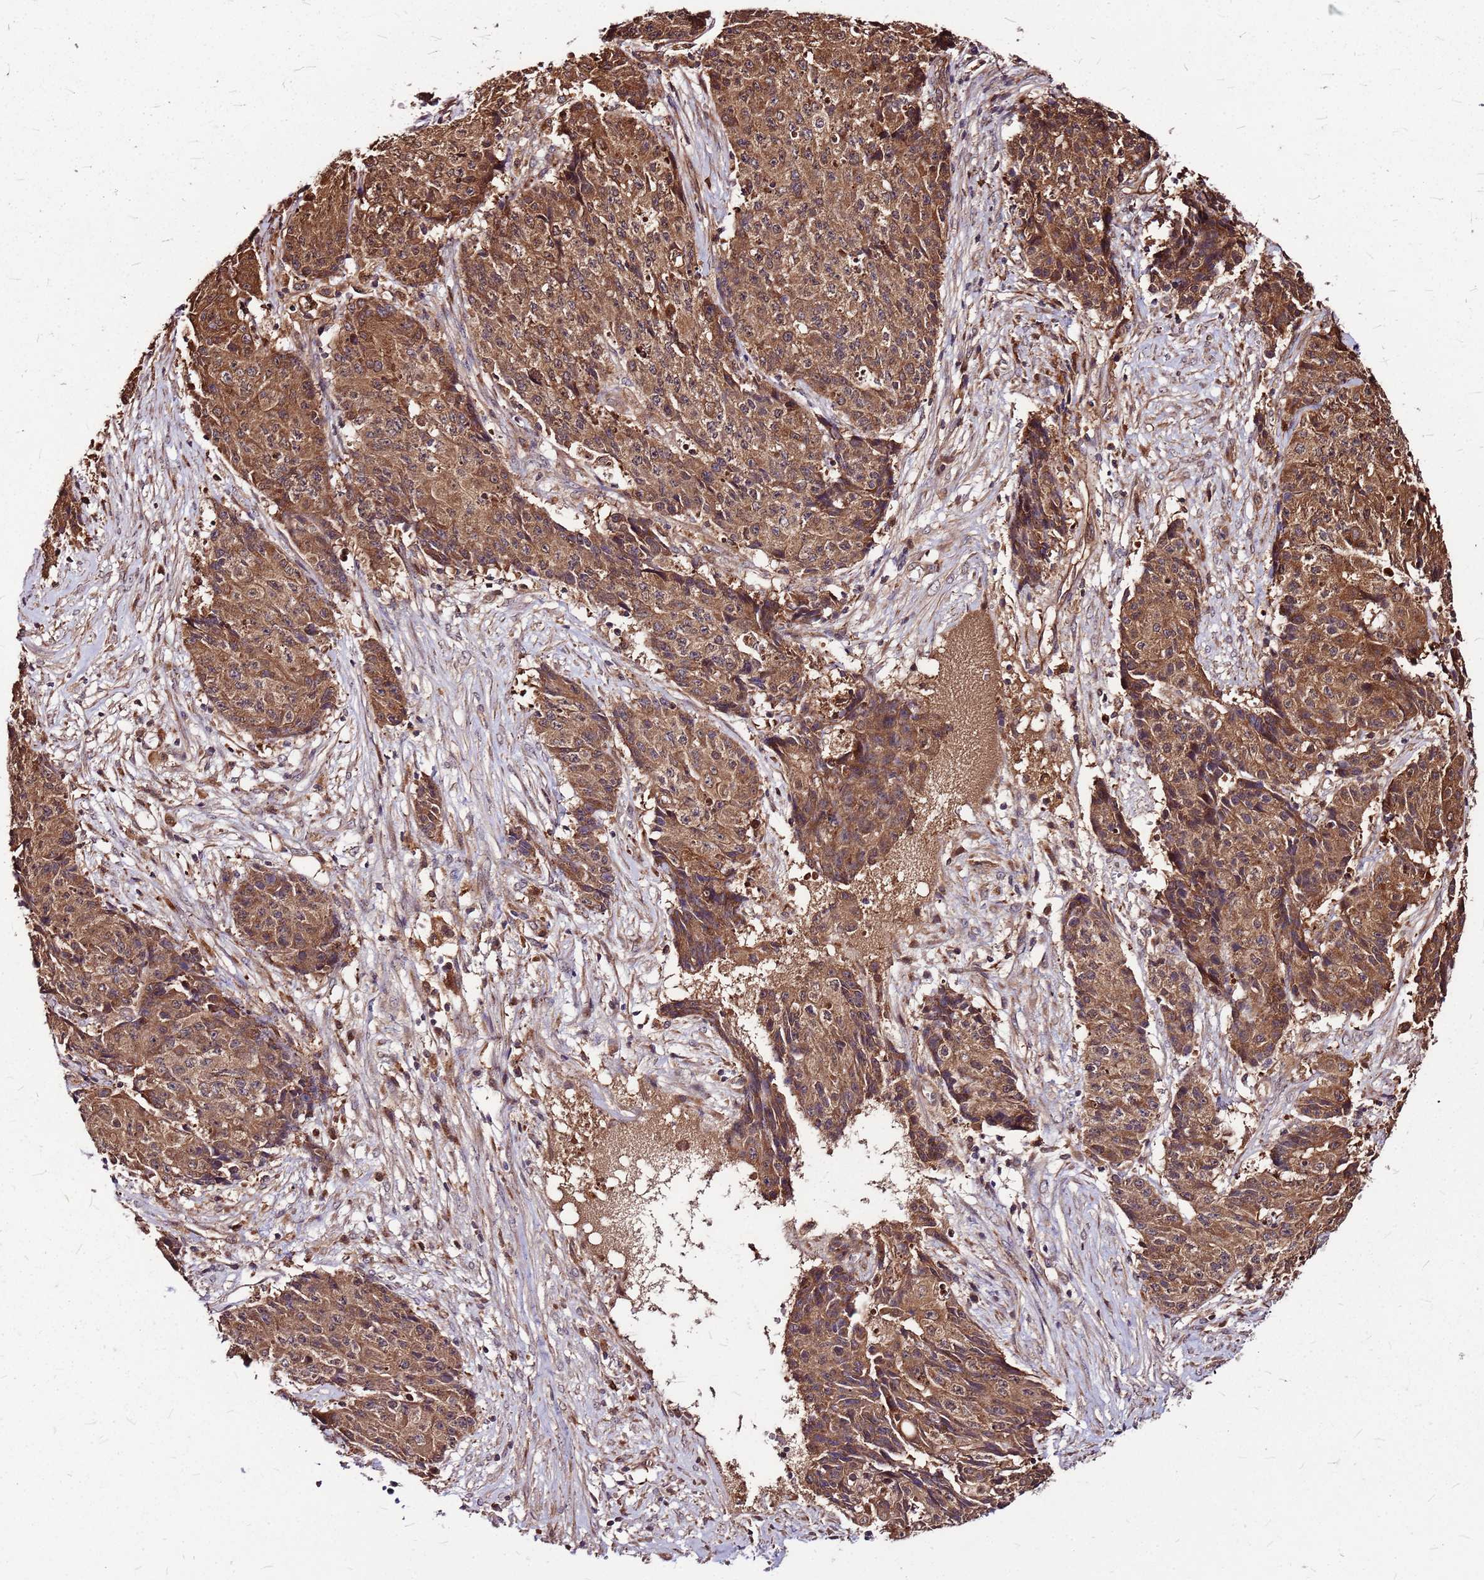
{"staining": {"intensity": "moderate", "quantity": ">75%", "location": "cytoplasmic/membranous"}, "tissue": "ovarian cancer", "cell_type": "Tumor cells", "image_type": "cancer", "snomed": [{"axis": "morphology", "description": "Carcinoma, endometroid"}, {"axis": "topography", "description": "Ovary"}], "caption": "Human ovarian cancer (endometroid carcinoma) stained for a protein (brown) displays moderate cytoplasmic/membranous positive expression in approximately >75% of tumor cells.", "gene": "LYPLAL1", "patient": {"sex": "female", "age": 42}}